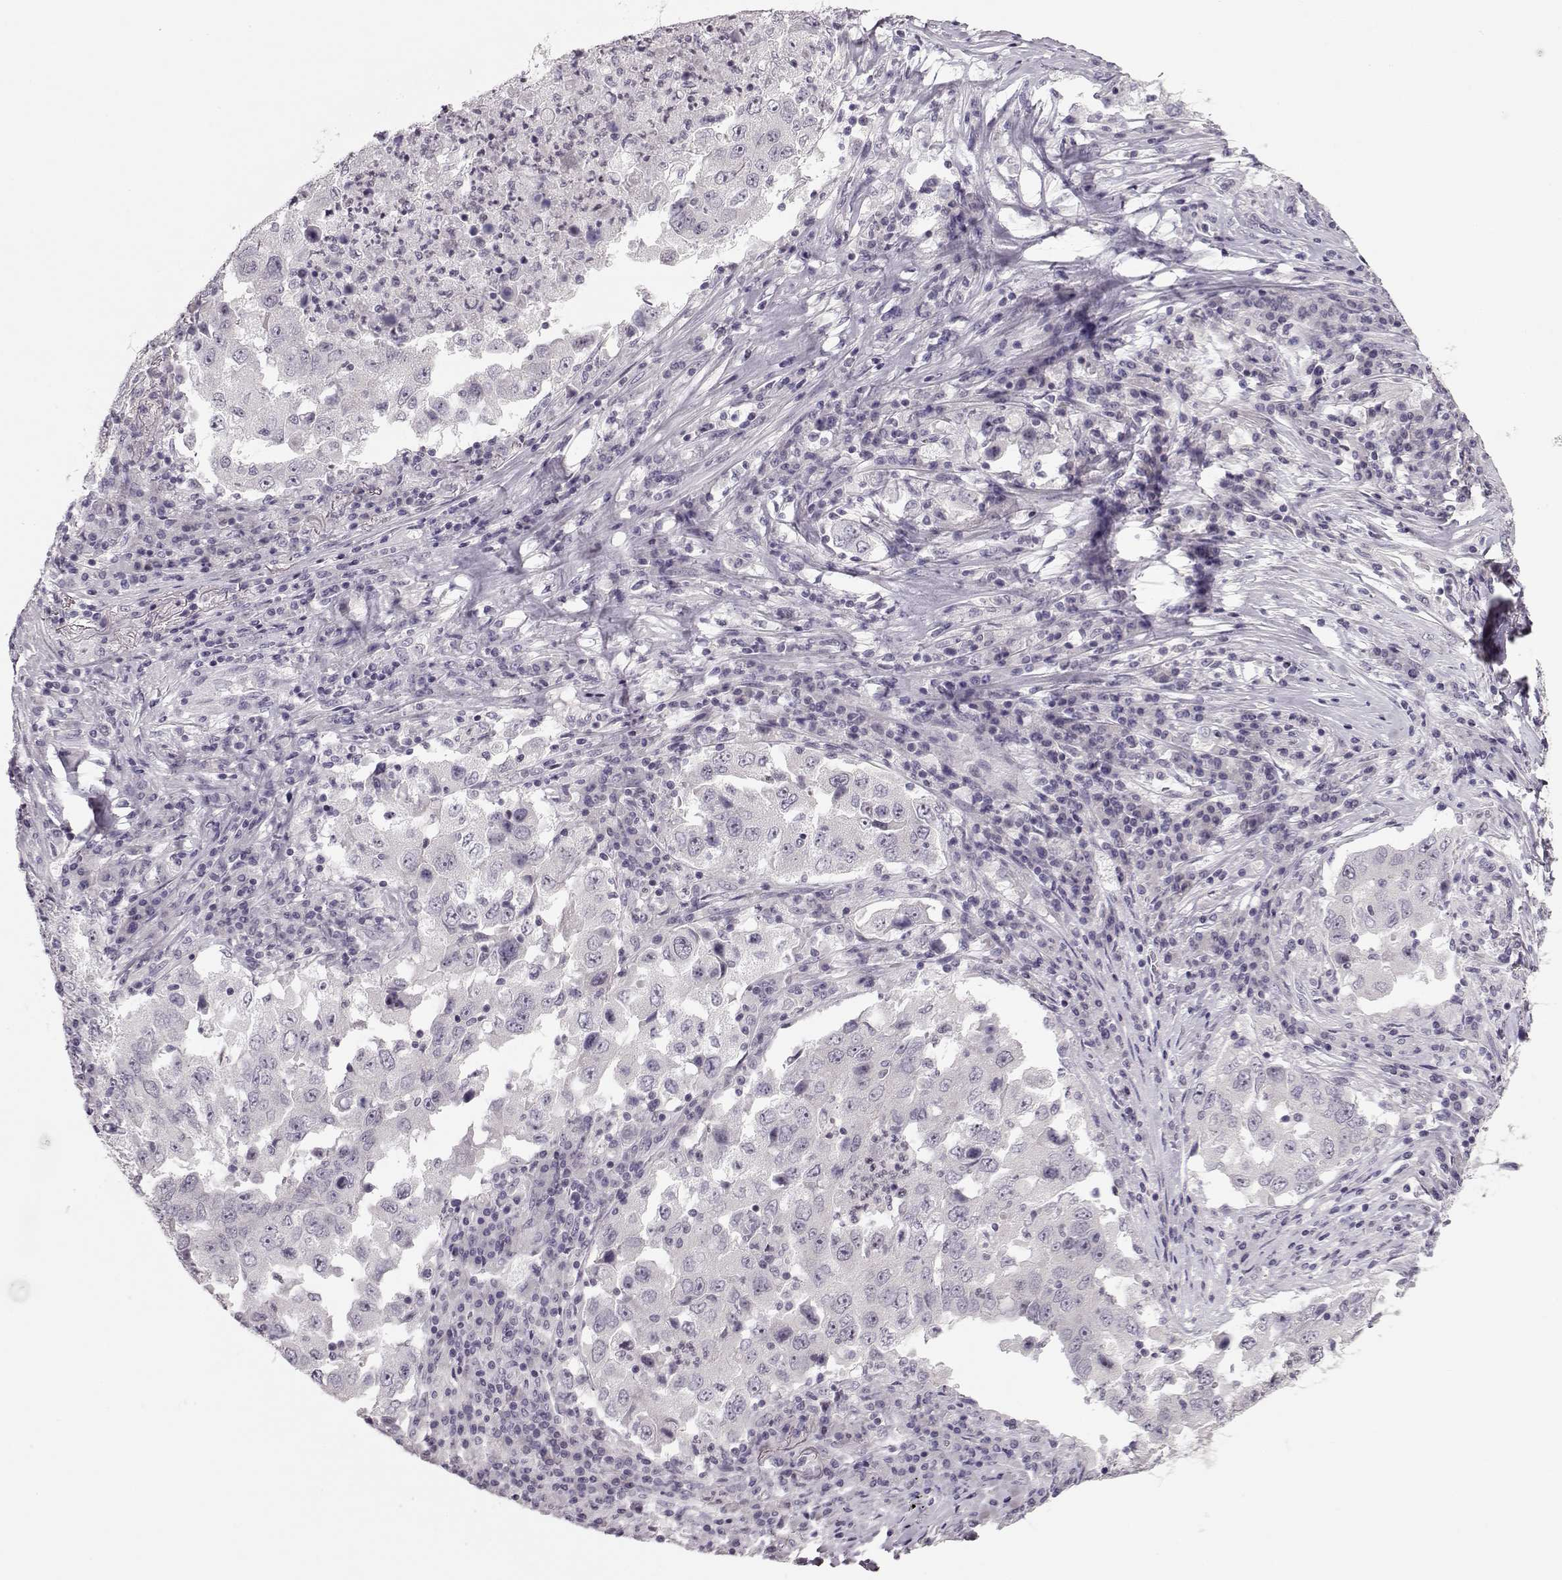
{"staining": {"intensity": "negative", "quantity": "none", "location": "none"}, "tissue": "lung cancer", "cell_type": "Tumor cells", "image_type": "cancer", "snomed": [{"axis": "morphology", "description": "Adenocarcinoma, NOS"}, {"axis": "topography", "description": "Lung"}], "caption": "This is an IHC image of human lung adenocarcinoma. There is no positivity in tumor cells.", "gene": "RP1L1", "patient": {"sex": "male", "age": 73}}